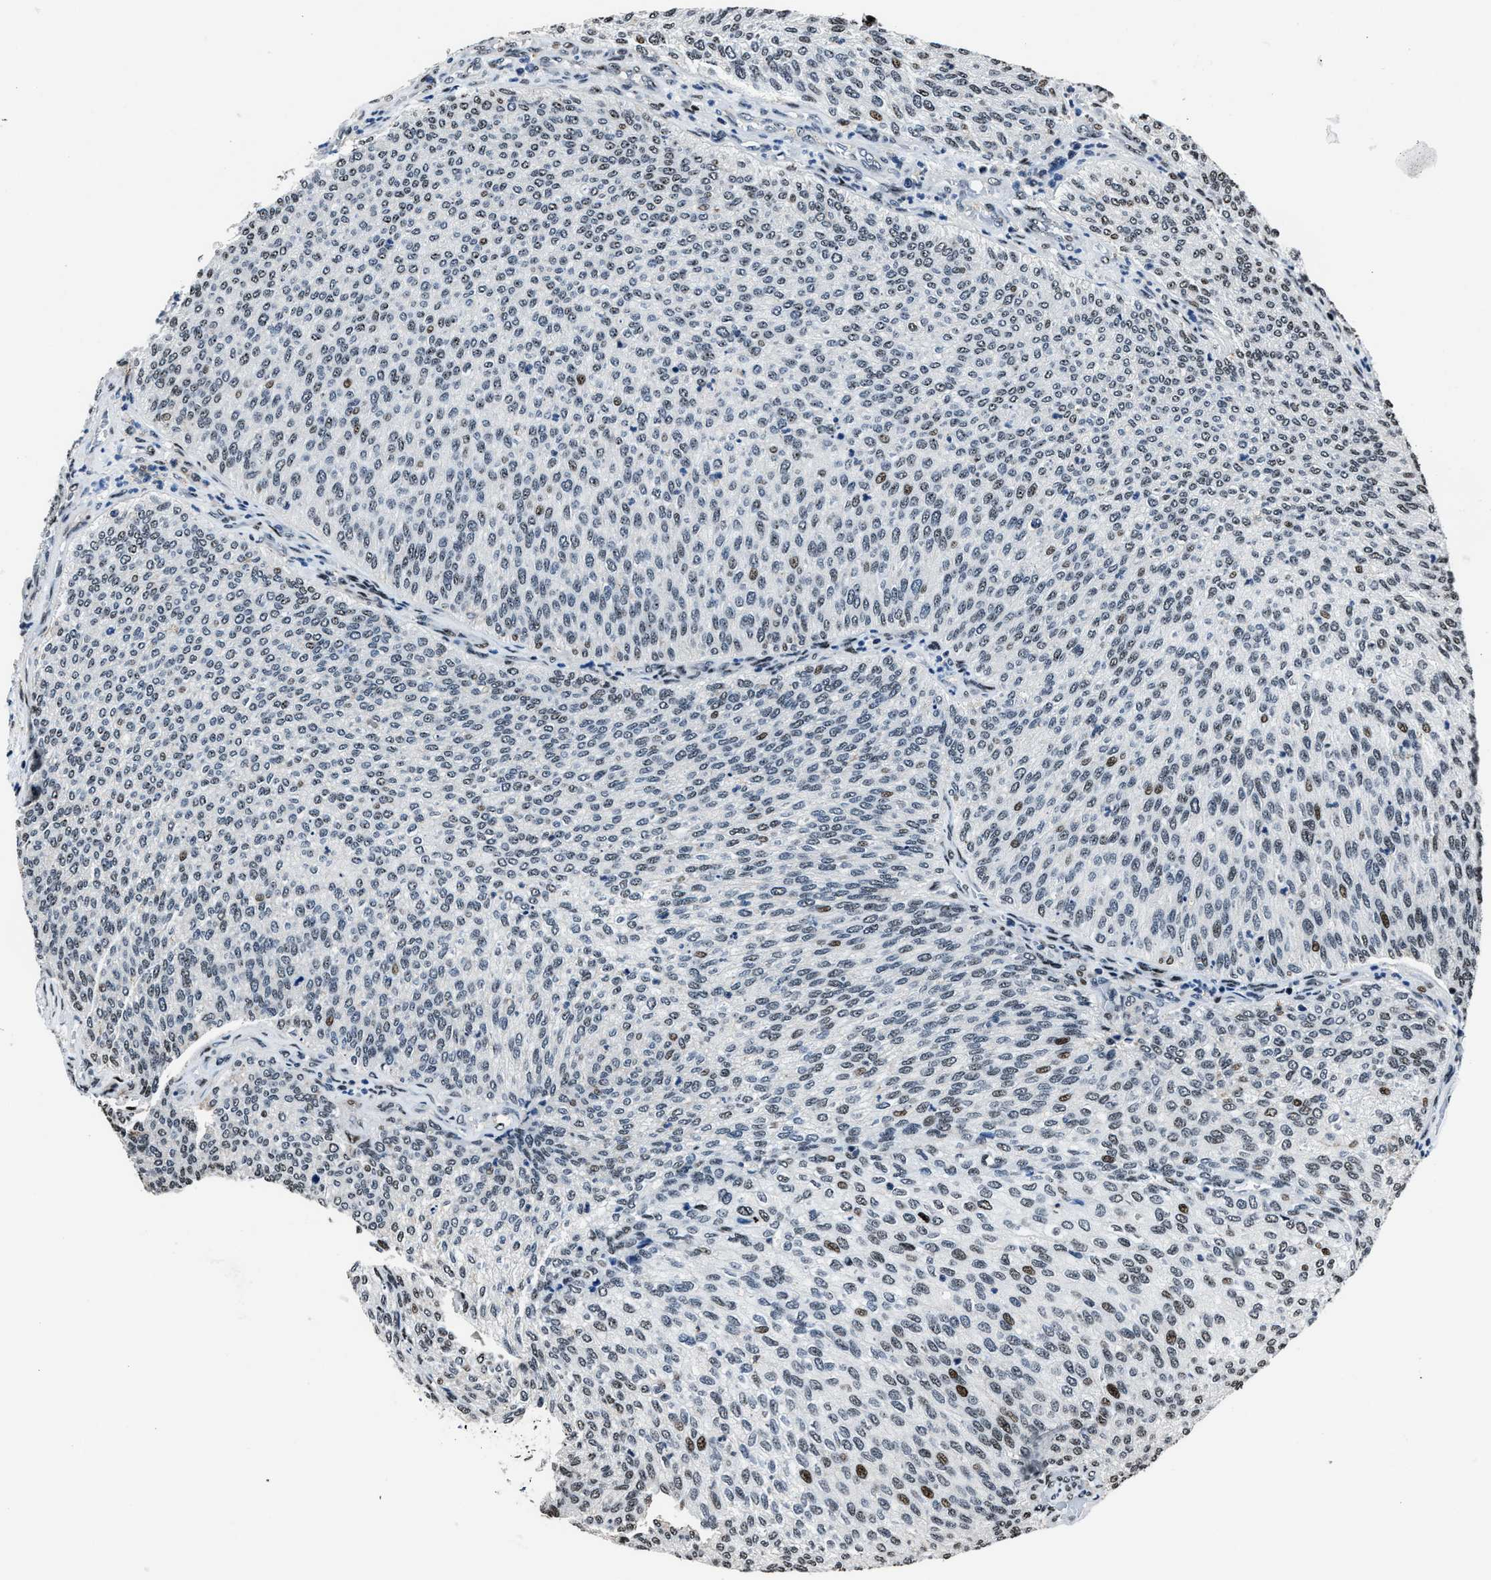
{"staining": {"intensity": "moderate", "quantity": "<25%", "location": "nuclear"}, "tissue": "urothelial cancer", "cell_type": "Tumor cells", "image_type": "cancer", "snomed": [{"axis": "morphology", "description": "Urothelial carcinoma, Low grade"}, {"axis": "topography", "description": "Urinary bladder"}], "caption": "A low amount of moderate nuclear positivity is present in approximately <25% of tumor cells in urothelial cancer tissue.", "gene": "PPIE", "patient": {"sex": "female", "age": 79}}